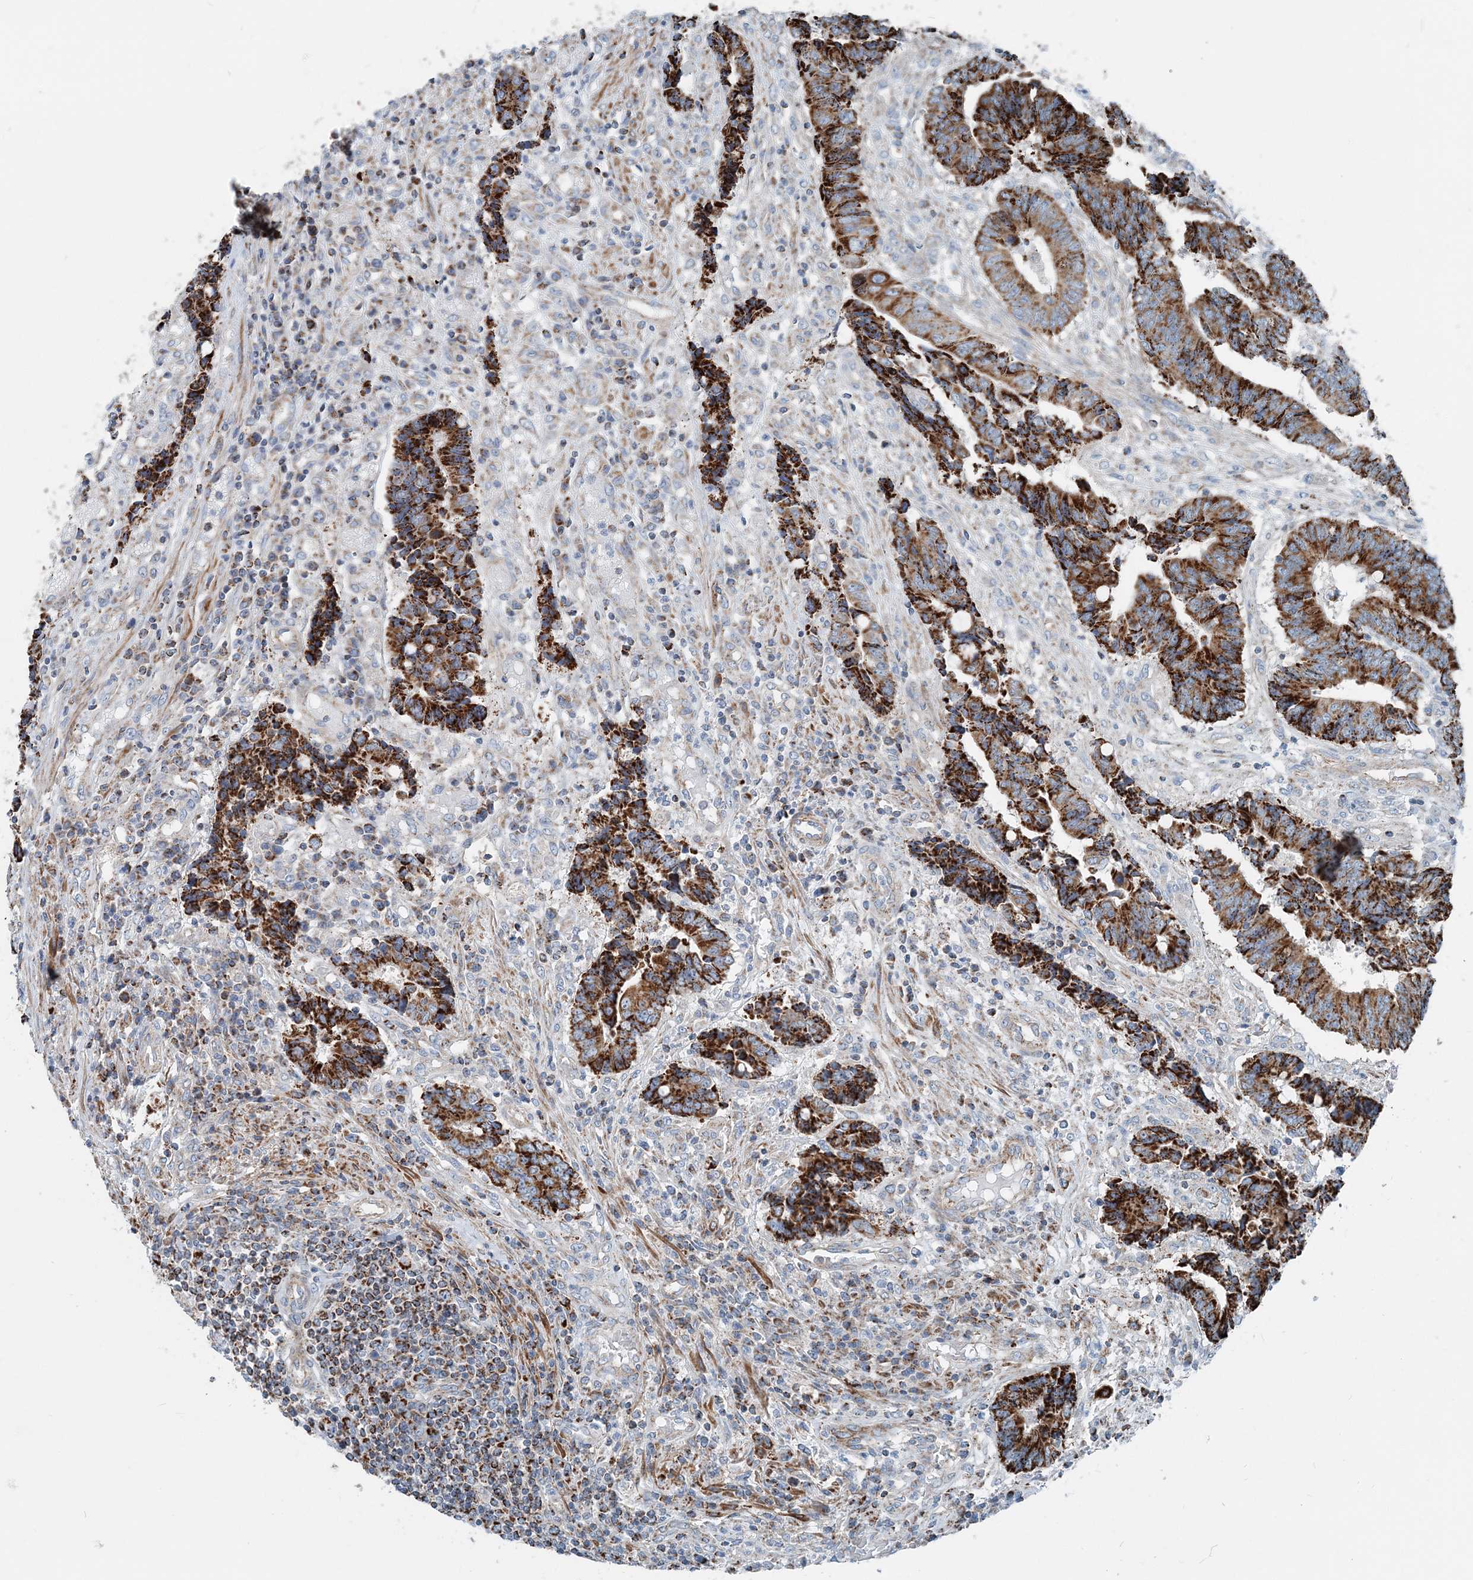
{"staining": {"intensity": "strong", "quantity": ">75%", "location": "cytoplasmic/membranous"}, "tissue": "colorectal cancer", "cell_type": "Tumor cells", "image_type": "cancer", "snomed": [{"axis": "morphology", "description": "Adenocarcinoma, NOS"}, {"axis": "topography", "description": "Rectum"}], "caption": "Immunohistochemistry staining of adenocarcinoma (colorectal), which displays high levels of strong cytoplasmic/membranous positivity in about >75% of tumor cells indicating strong cytoplasmic/membranous protein staining. The staining was performed using DAB (brown) for protein detection and nuclei were counterstained in hematoxylin (blue).", "gene": "INTU", "patient": {"sex": "male", "age": 84}}